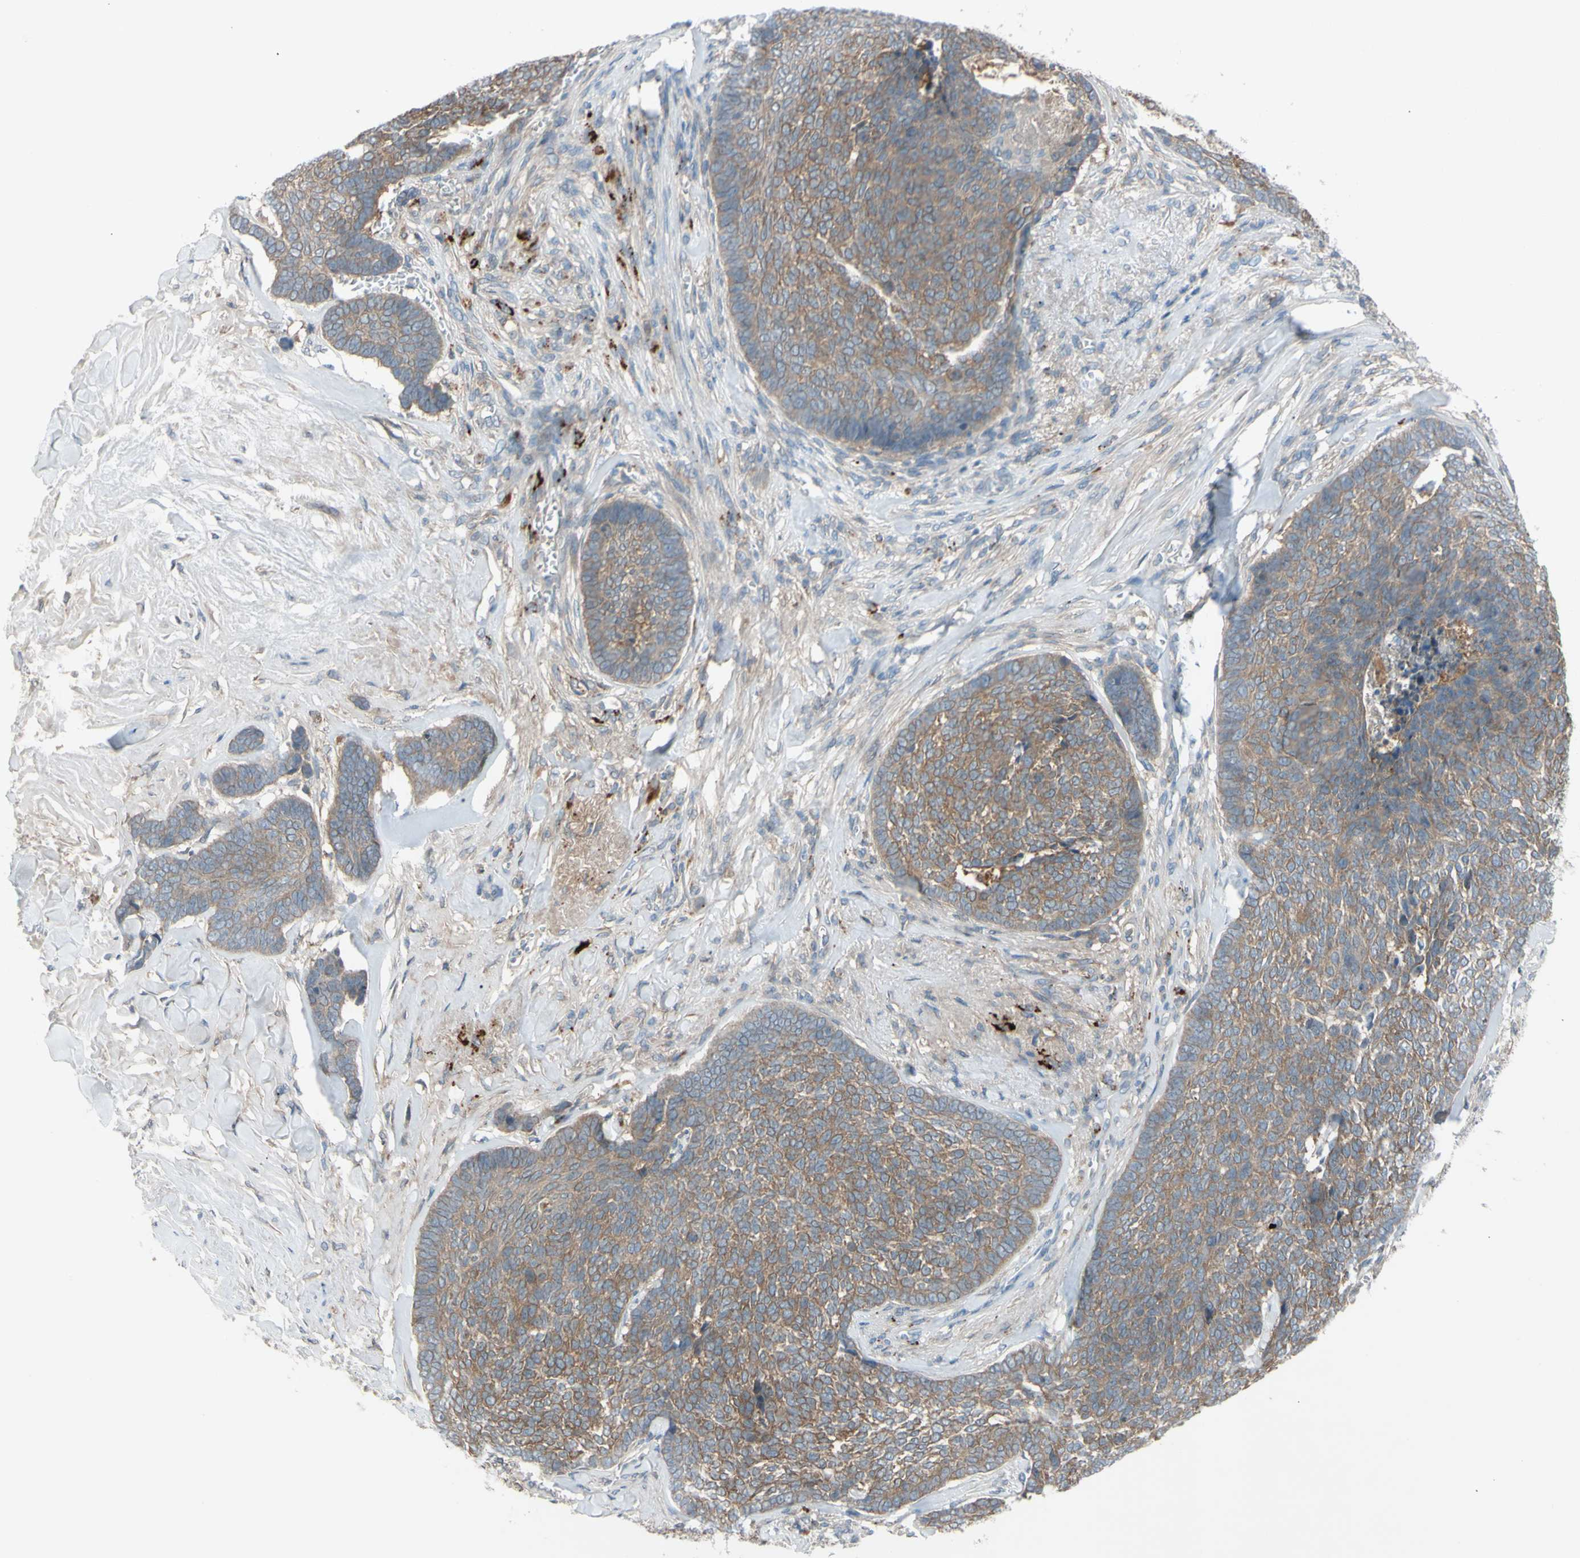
{"staining": {"intensity": "weak", "quantity": ">75%", "location": "cytoplasmic/membranous"}, "tissue": "skin cancer", "cell_type": "Tumor cells", "image_type": "cancer", "snomed": [{"axis": "morphology", "description": "Basal cell carcinoma"}, {"axis": "topography", "description": "Skin"}], "caption": "Immunohistochemistry micrograph of neoplastic tissue: human skin cancer stained using IHC demonstrates low levels of weak protein expression localized specifically in the cytoplasmic/membranous of tumor cells, appearing as a cytoplasmic/membranous brown color.", "gene": "AFP", "patient": {"sex": "male", "age": 84}}